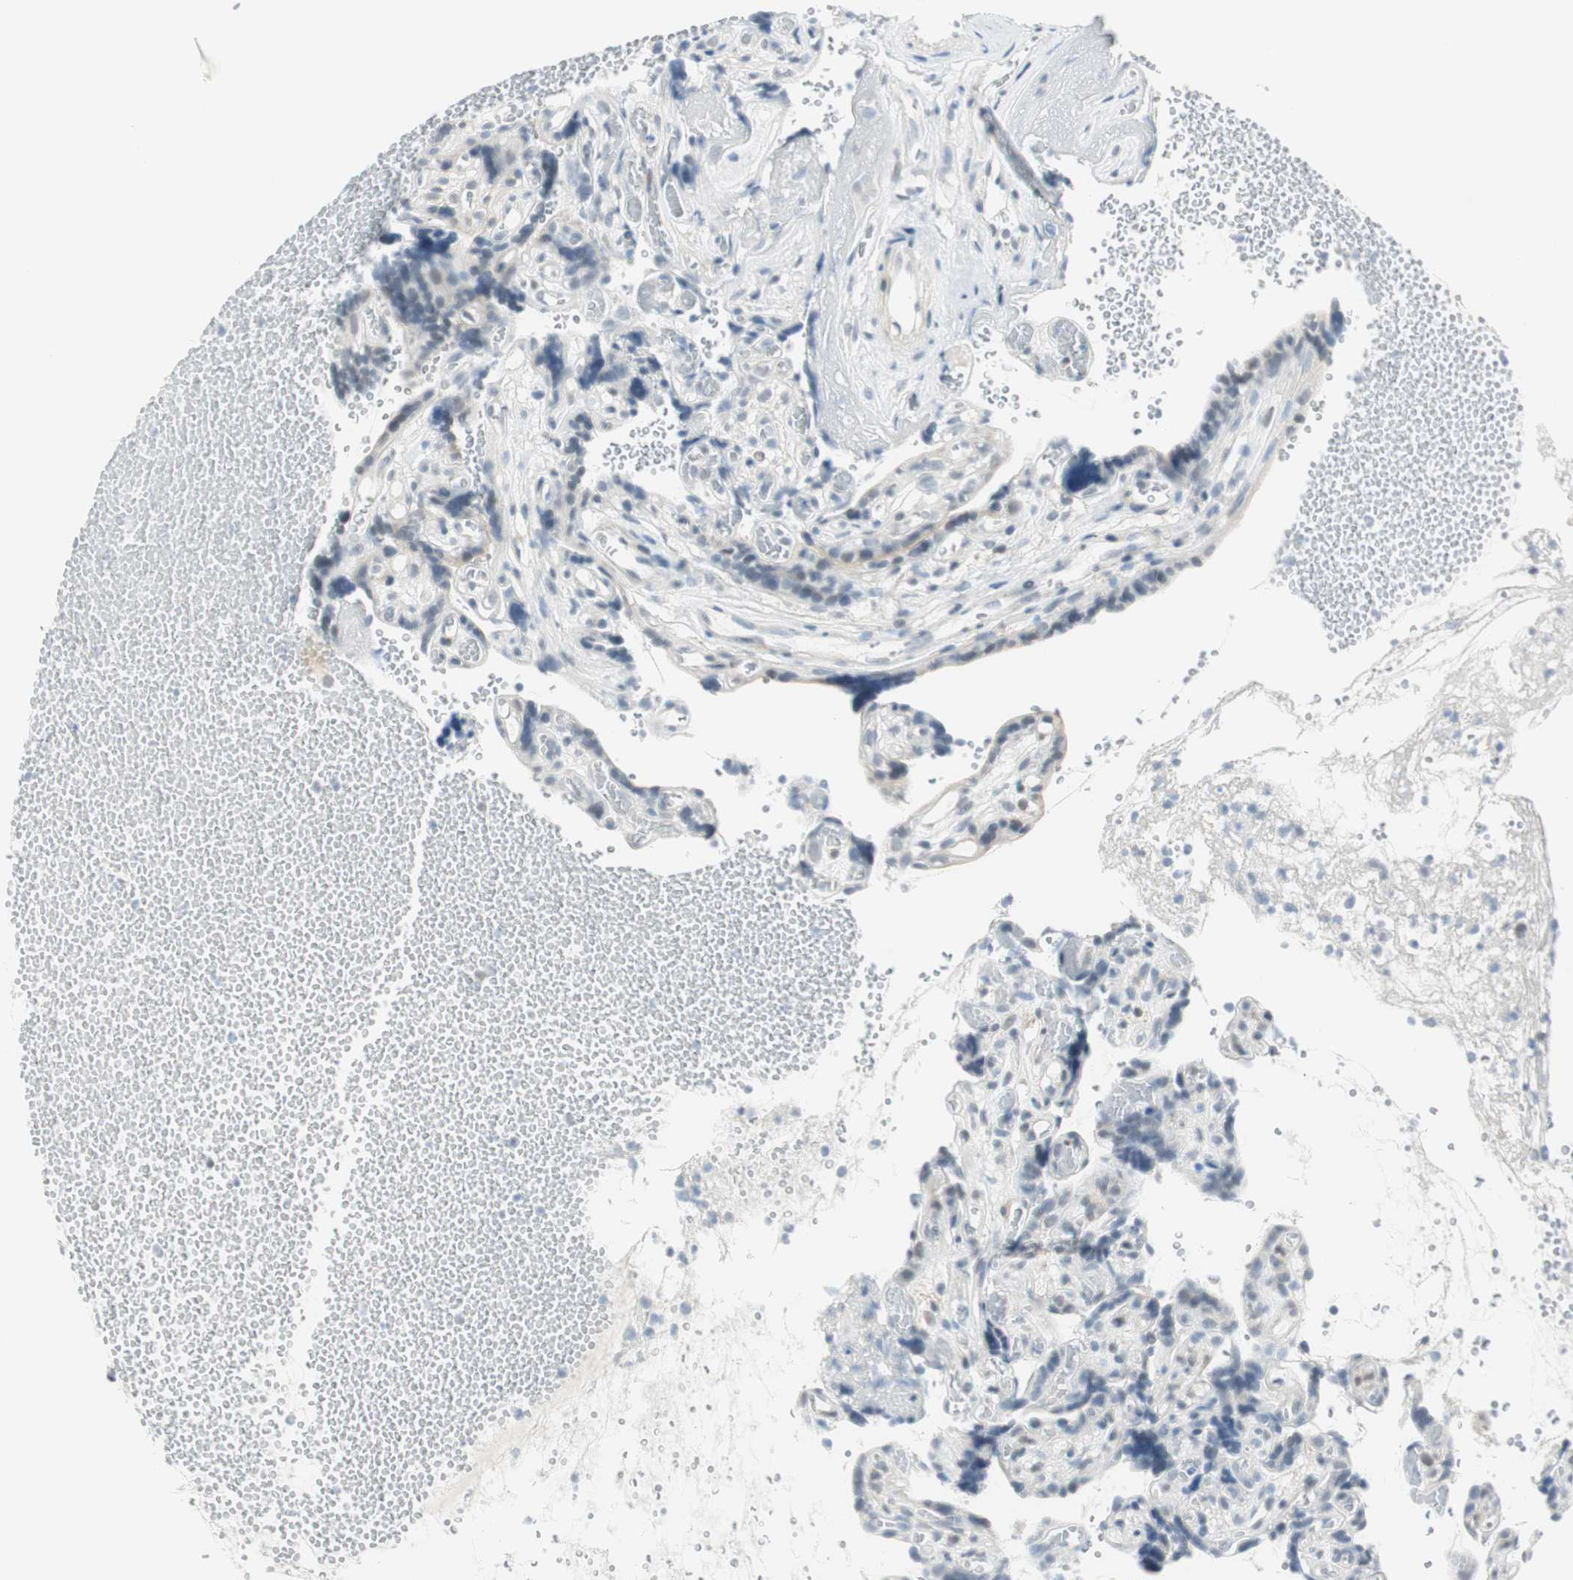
{"staining": {"intensity": "negative", "quantity": "none", "location": "none"}, "tissue": "placenta", "cell_type": "Decidual cells", "image_type": "normal", "snomed": [{"axis": "morphology", "description": "Normal tissue, NOS"}, {"axis": "topography", "description": "Placenta"}], "caption": "The immunohistochemistry (IHC) micrograph has no significant expression in decidual cells of placenta.", "gene": "MLLT10", "patient": {"sex": "female", "age": 30}}